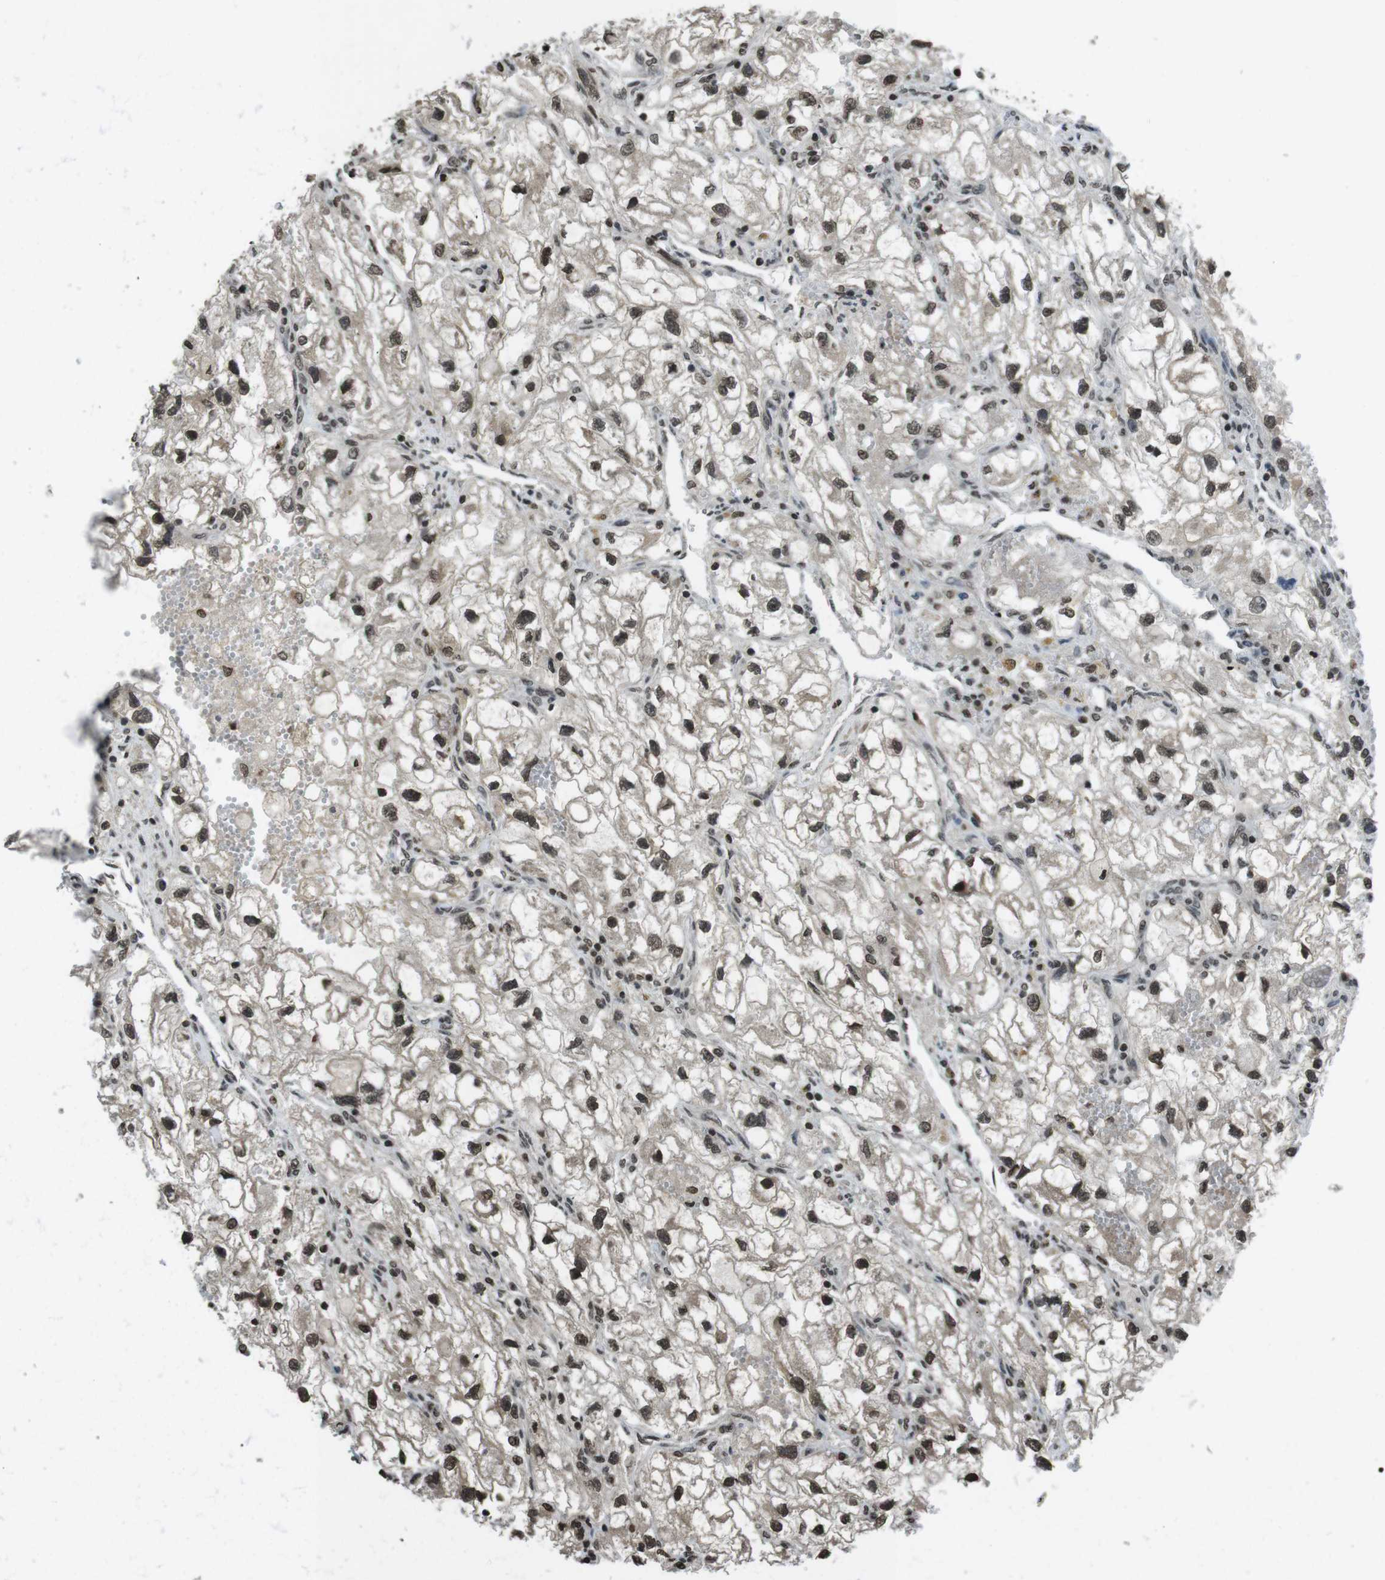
{"staining": {"intensity": "strong", "quantity": ">75%", "location": "nuclear"}, "tissue": "renal cancer", "cell_type": "Tumor cells", "image_type": "cancer", "snomed": [{"axis": "morphology", "description": "Adenocarcinoma, NOS"}, {"axis": "topography", "description": "Kidney"}], "caption": "IHC staining of renal adenocarcinoma, which shows high levels of strong nuclear staining in approximately >75% of tumor cells indicating strong nuclear protein expression. The staining was performed using DAB (3,3'-diaminobenzidine) (brown) for protein detection and nuclei were counterstained in hematoxylin (blue).", "gene": "MAF", "patient": {"sex": "female", "age": 70}}